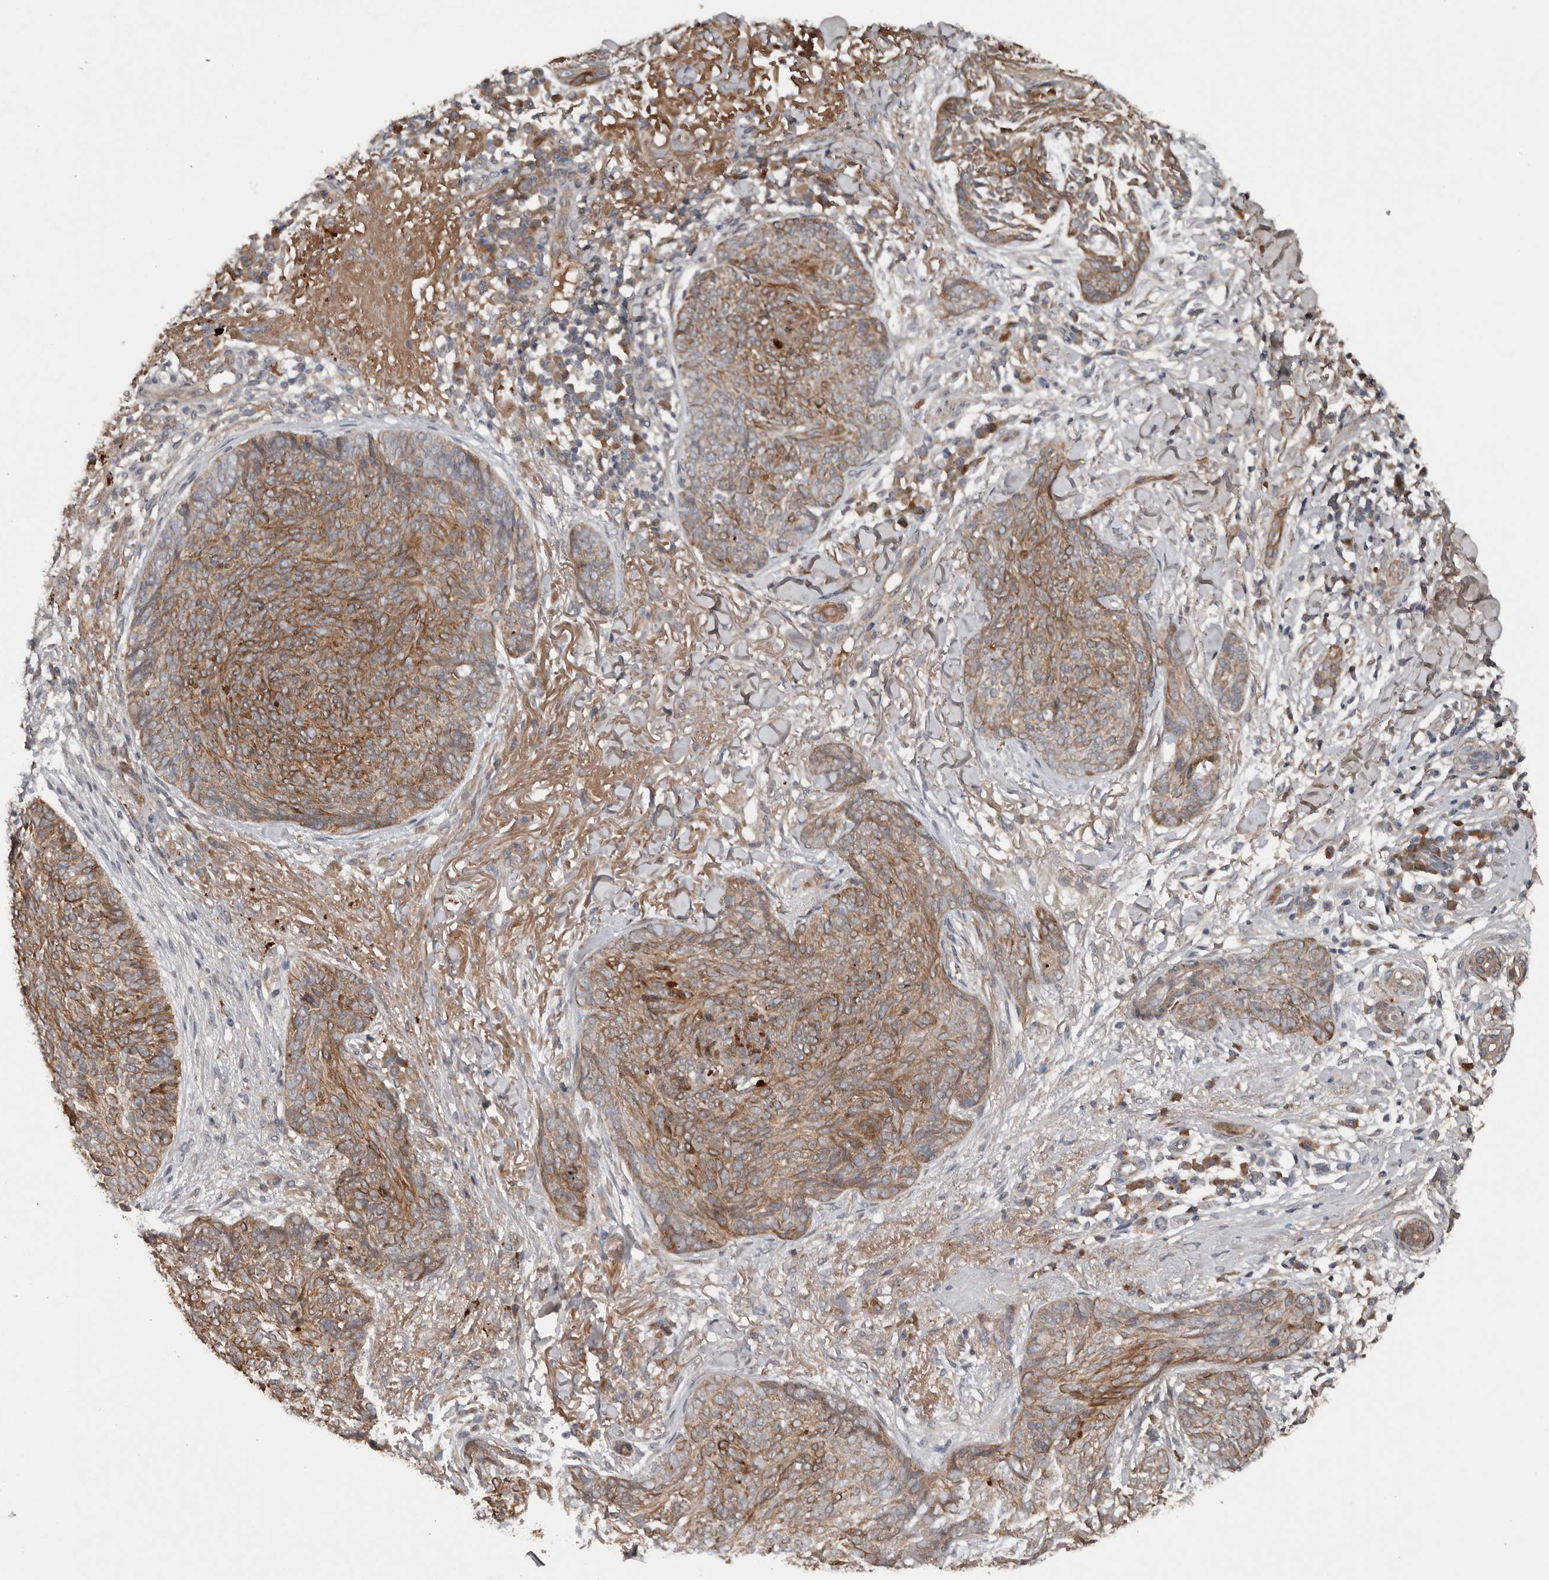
{"staining": {"intensity": "strong", "quantity": ">75%", "location": "cytoplasmic/membranous"}, "tissue": "skin cancer", "cell_type": "Tumor cells", "image_type": "cancer", "snomed": [{"axis": "morphology", "description": "Basal cell carcinoma"}, {"axis": "topography", "description": "Skin"}], "caption": "Protein analysis of basal cell carcinoma (skin) tissue exhibits strong cytoplasmic/membranous staining in approximately >75% of tumor cells.", "gene": "DNAJB4", "patient": {"sex": "male", "age": 85}}